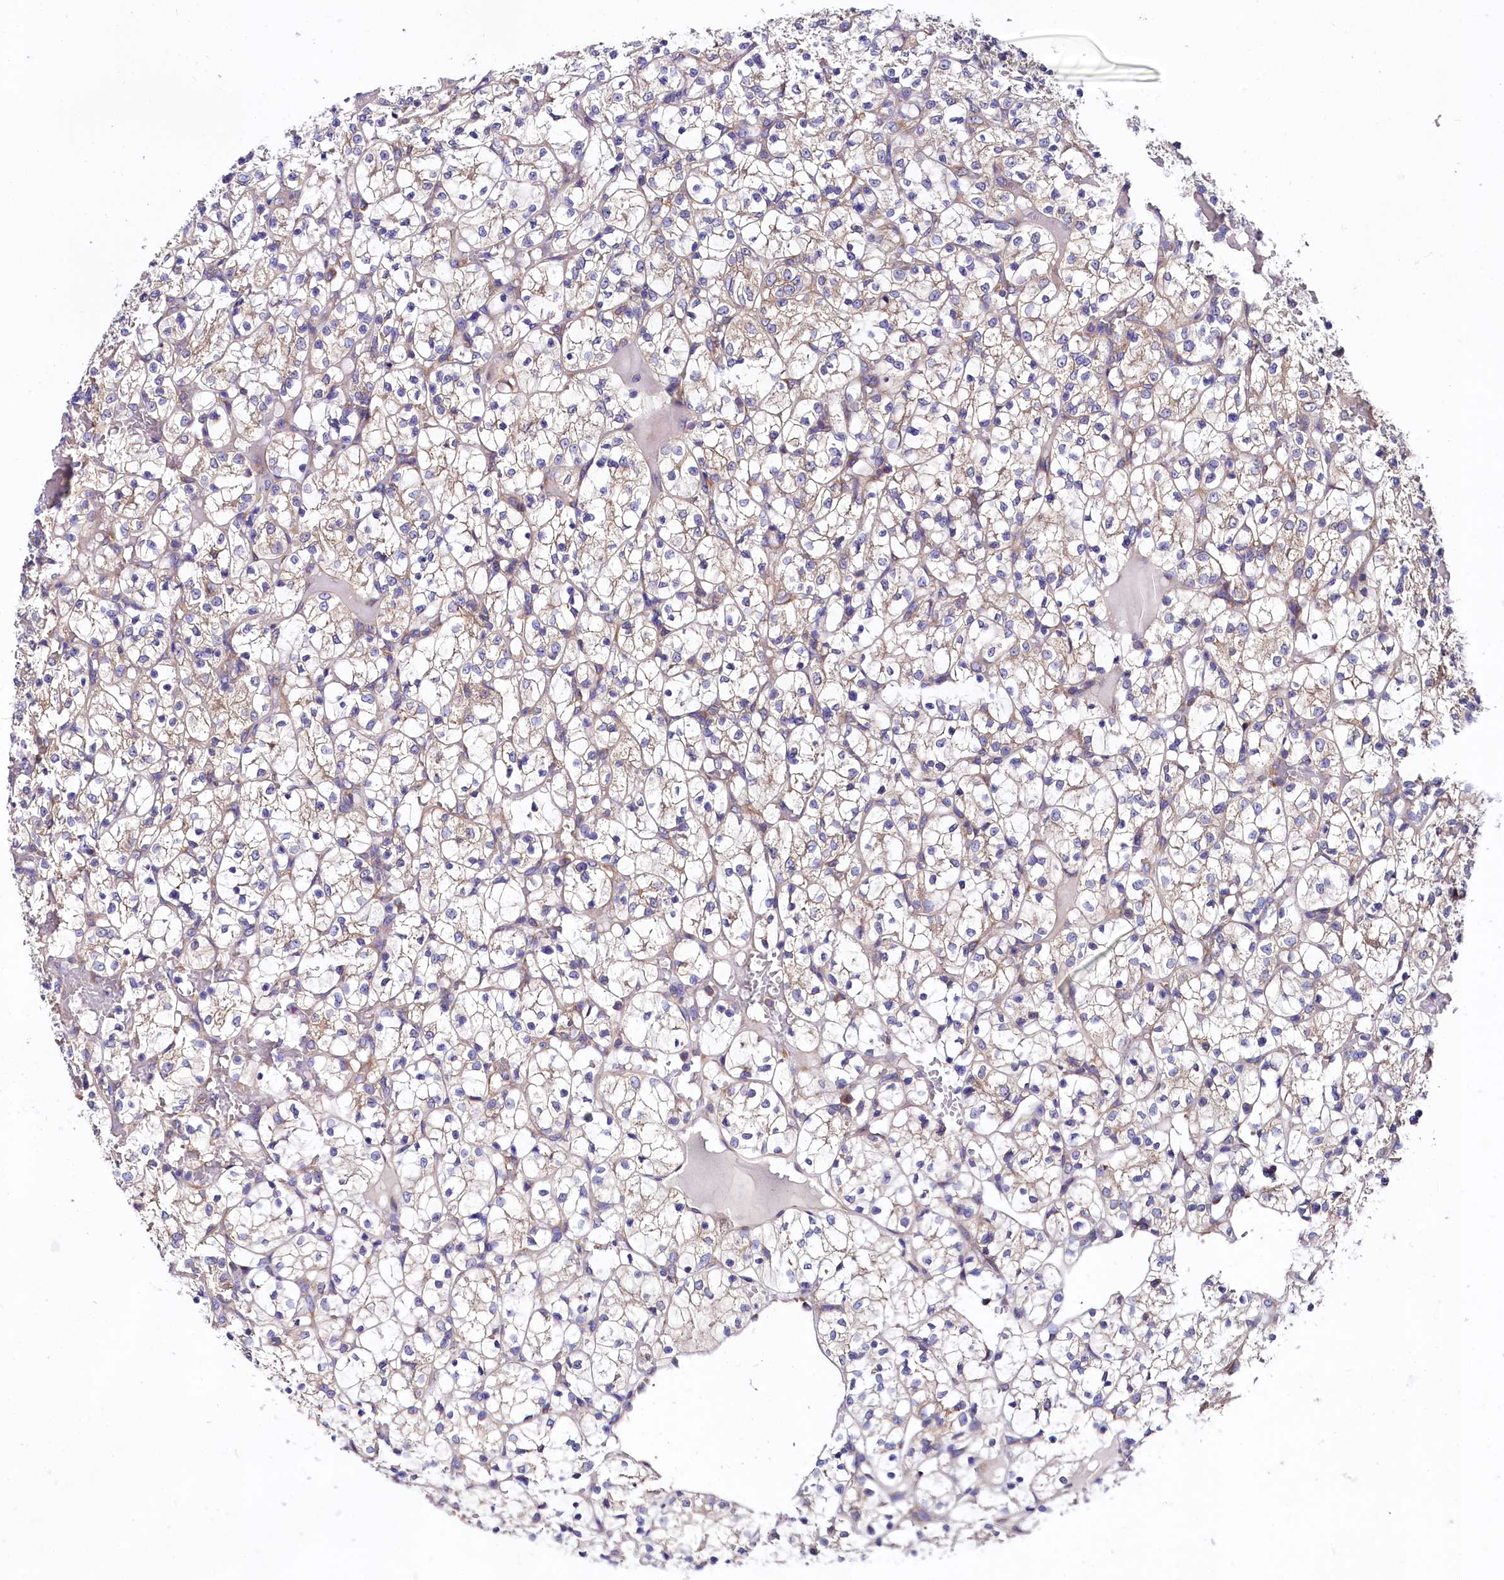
{"staining": {"intensity": "weak", "quantity": ">75%", "location": "cytoplasmic/membranous"}, "tissue": "renal cancer", "cell_type": "Tumor cells", "image_type": "cancer", "snomed": [{"axis": "morphology", "description": "Adenocarcinoma, NOS"}, {"axis": "topography", "description": "Kidney"}], "caption": "An immunohistochemistry photomicrograph of tumor tissue is shown. Protein staining in brown shows weak cytoplasmic/membranous positivity in adenocarcinoma (renal) within tumor cells.", "gene": "QARS1", "patient": {"sex": "female", "age": 69}}